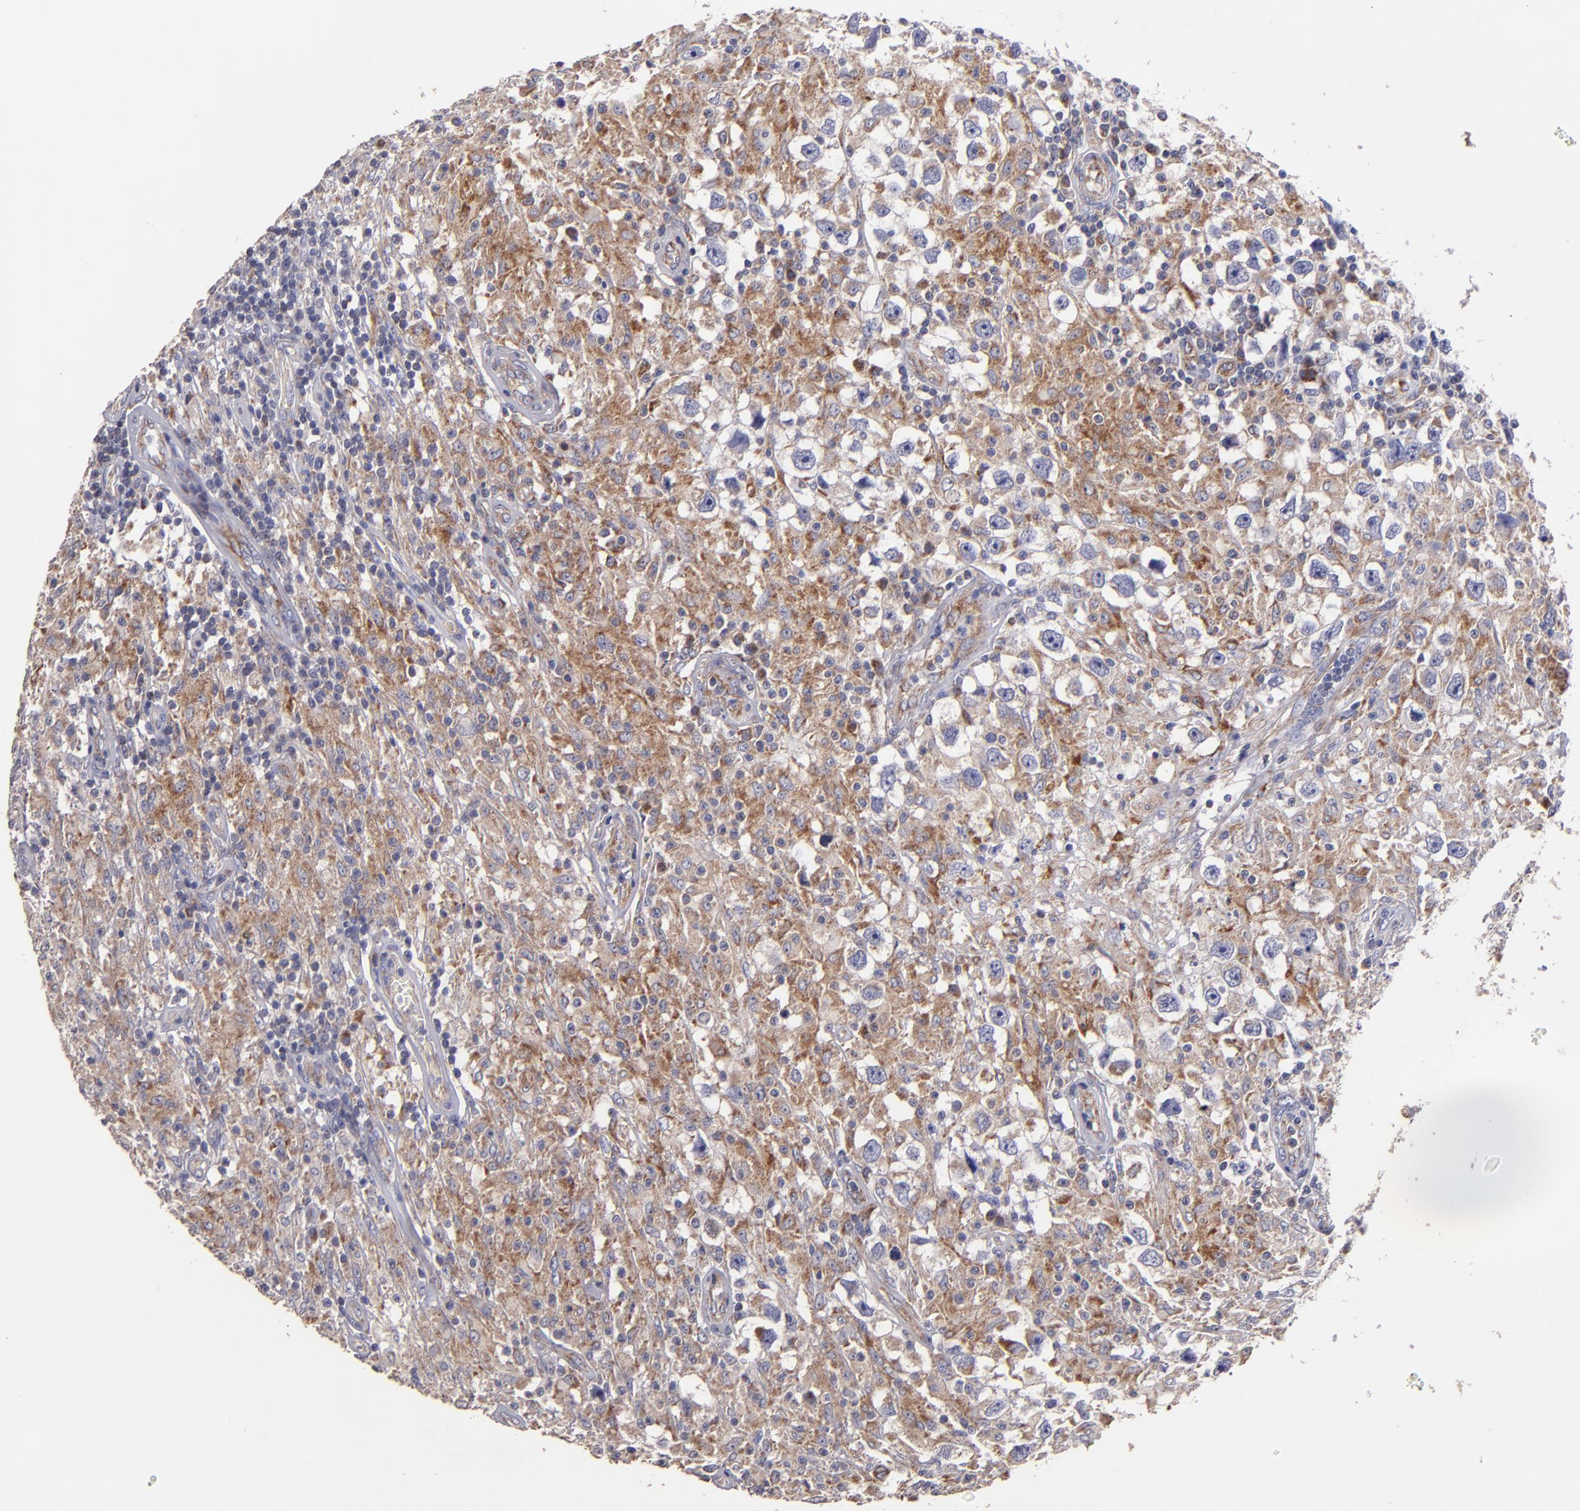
{"staining": {"intensity": "moderate", "quantity": ">75%", "location": "cytoplasmic/membranous"}, "tissue": "testis cancer", "cell_type": "Tumor cells", "image_type": "cancer", "snomed": [{"axis": "morphology", "description": "Seminoma, NOS"}, {"axis": "topography", "description": "Testis"}], "caption": "Testis cancer stained with a brown dye displays moderate cytoplasmic/membranous positive staining in about >75% of tumor cells.", "gene": "CLTA", "patient": {"sex": "male", "age": 34}}